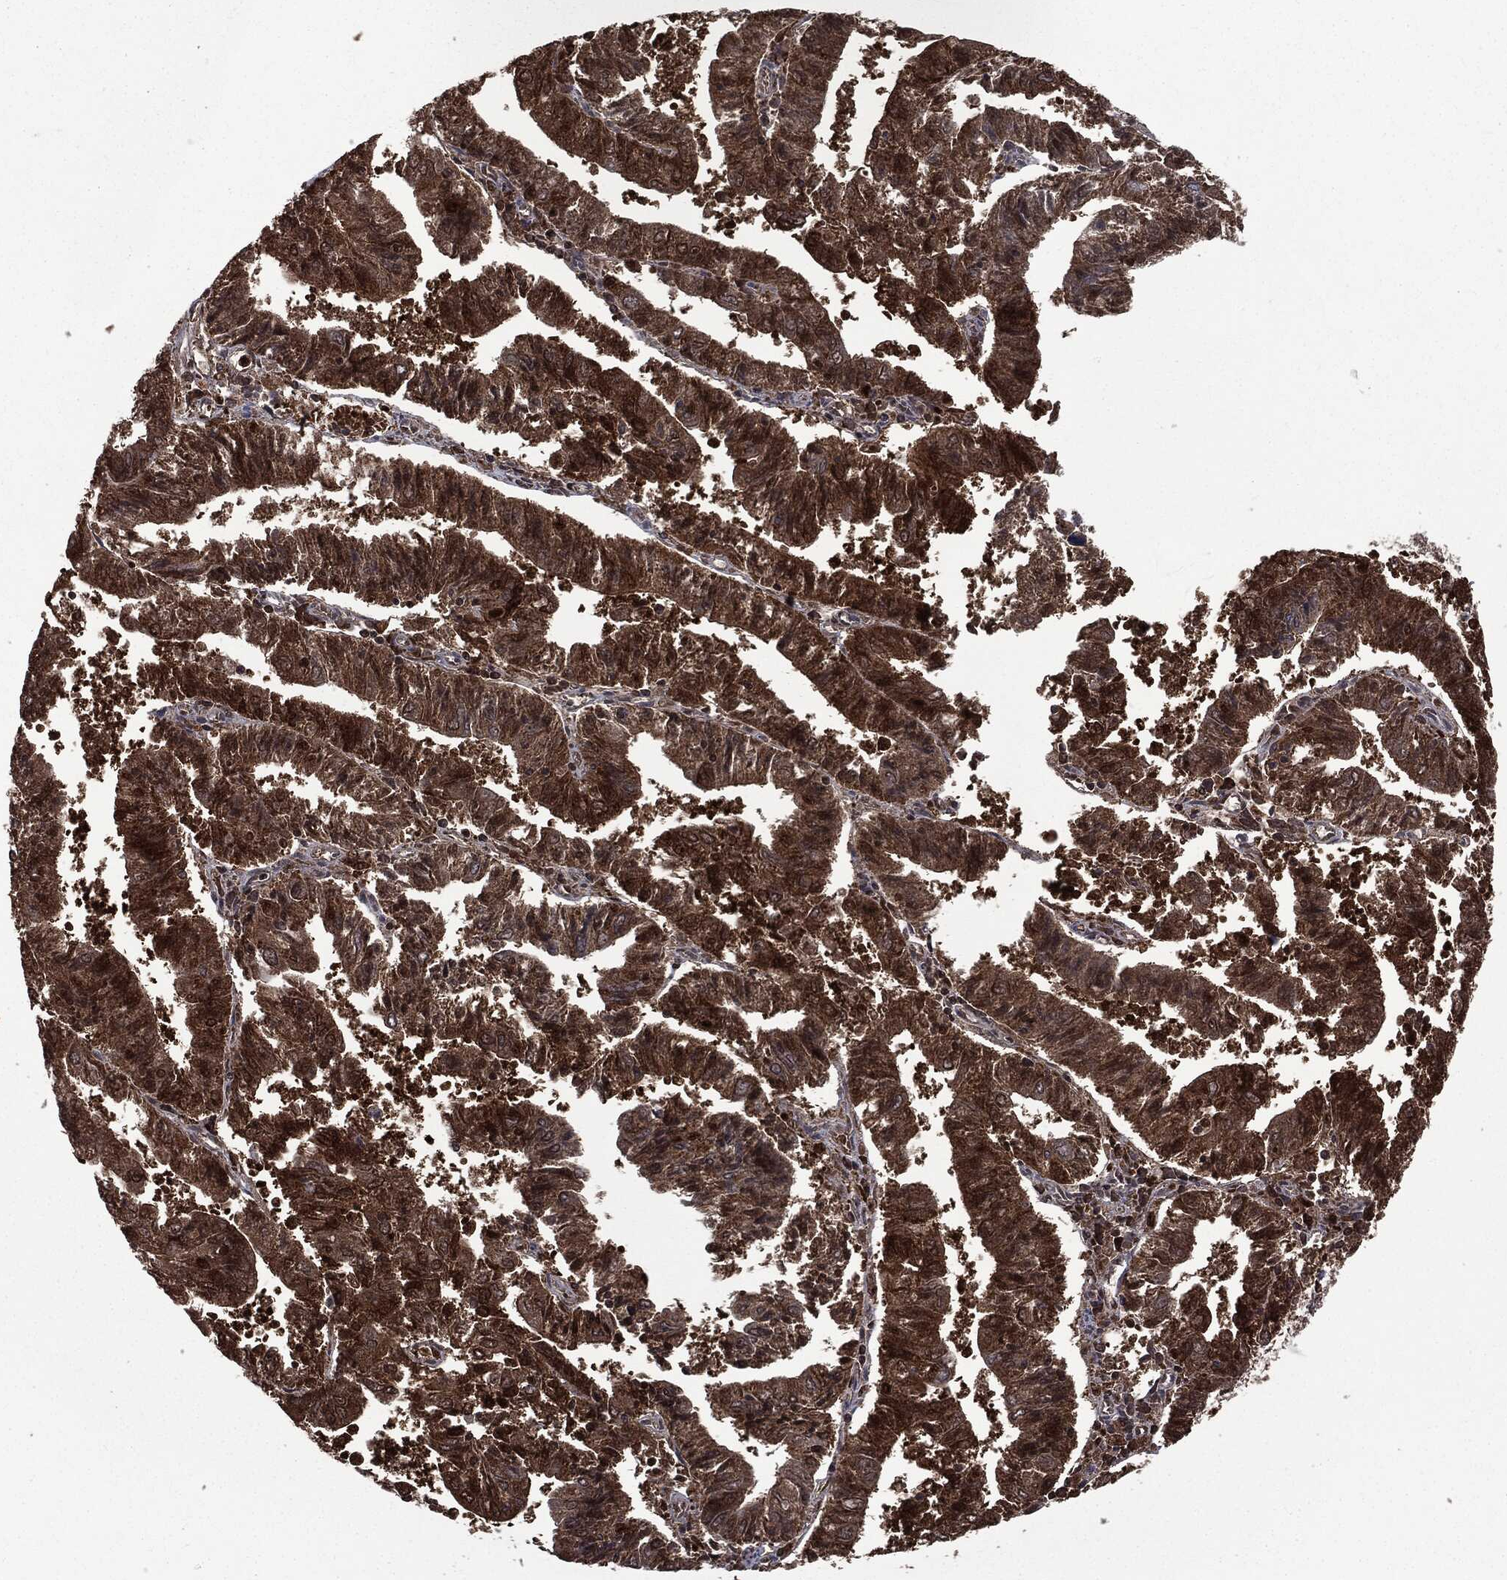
{"staining": {"intensity": "strong", "quantity": ">75%", "location": "cytoplasmic/membranous"}, "tissue": "endometrial cancer", "cell_type": "Tumor cells", "image_type": "cancer", "snomed": [{"axis": "morphology", "description": "Adenocarcinoma, NOS"}, {"axis": "topography", "description": "Endometrium"}], "caption": "A micrograph of endometrial cancer stained for a protein demonstrates strong cytoplasmic/membranous brown staining in tumor cells. (brown staining indicates protein expression, while blue staining denotes nuclei).", "gene": "GPI", "patient": {"sex": "female", "age": 82}}